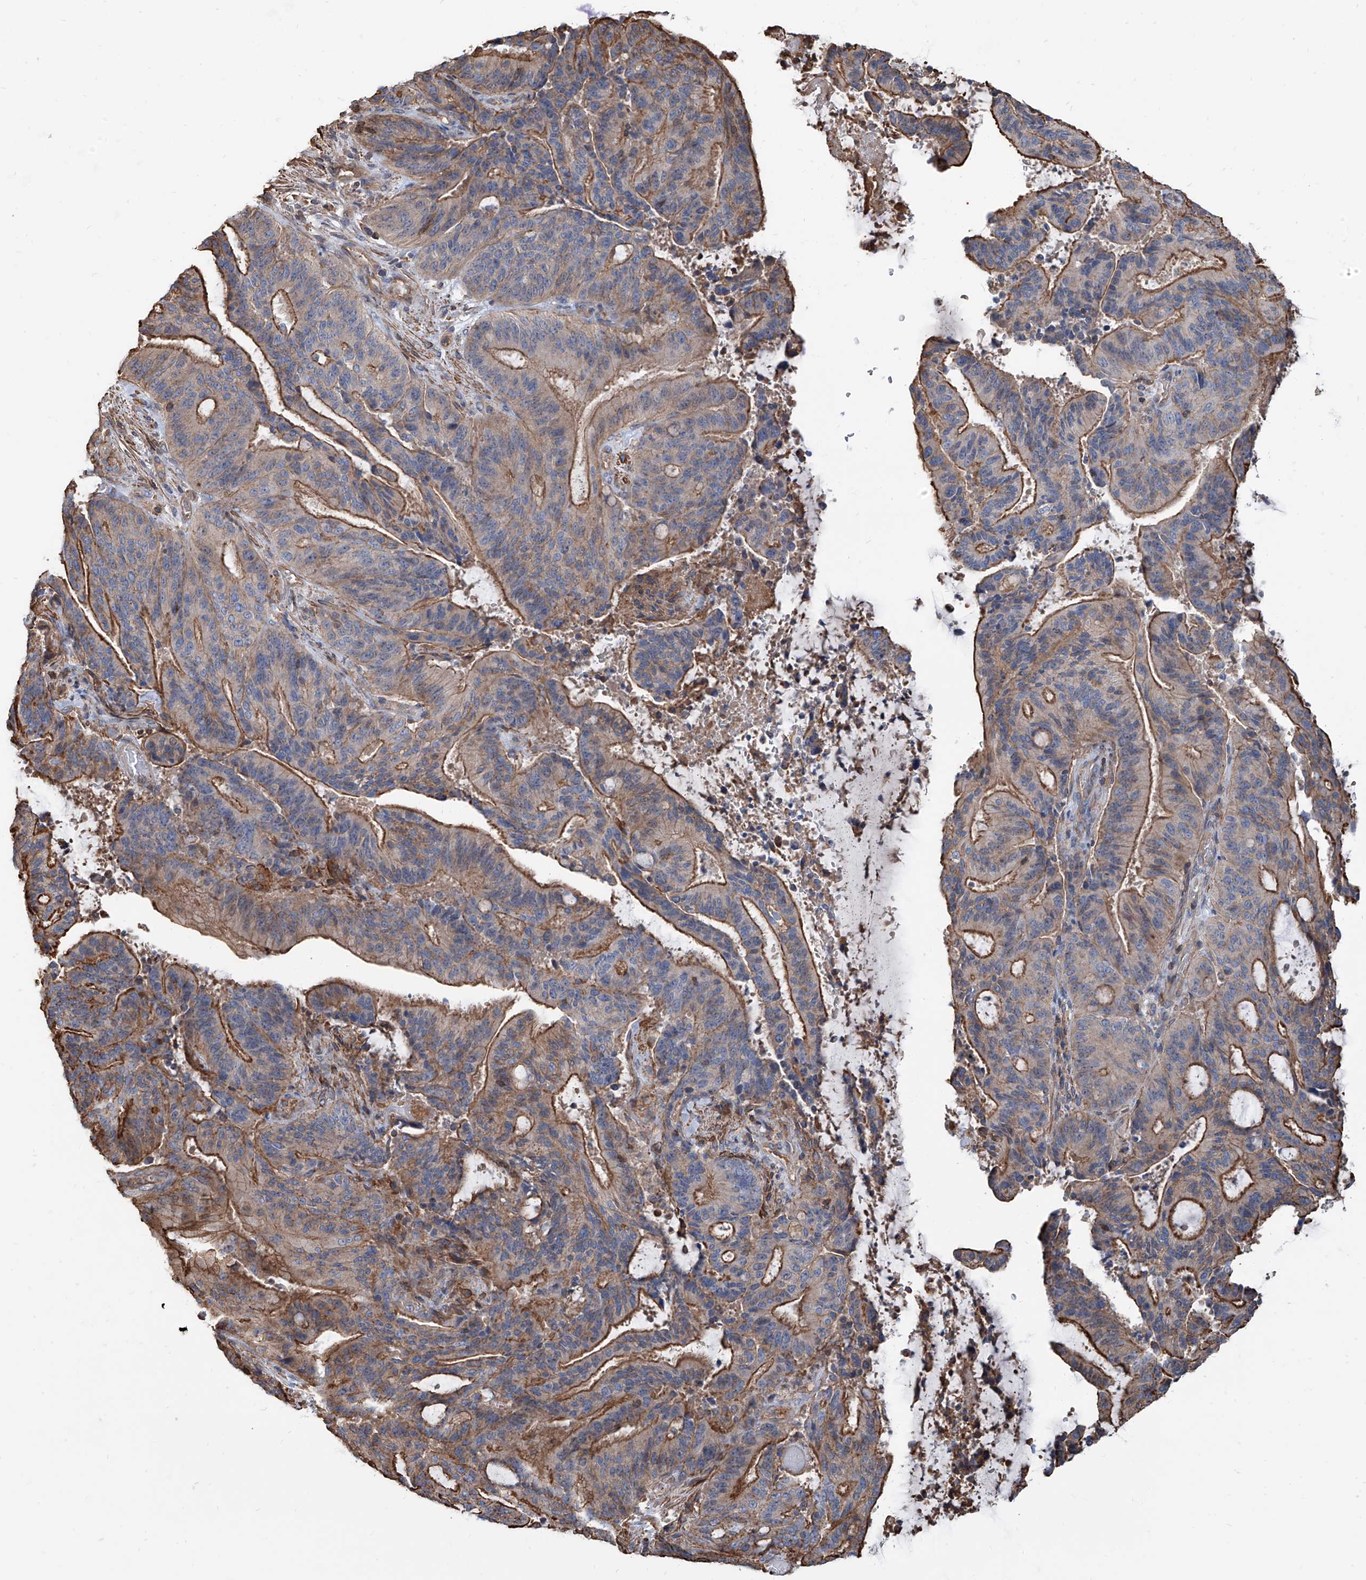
{"staining": {"intensity": "moderate", "quantity": "25%-75%", "location": "cytoplasmic/membranous"}, "tissue": "liver cancer", "cell_type": "Tumor cells", "image_type": "cancer", "snomed": [{"axis": "morphology", "description": "Normal tissue, NOS"}, {"axis": "morphology", "description": "Cholangiocarcinoma"}, {"axis": "topography", "description": "Liver"}, {"axis": "topography", "description": "Peripheral nerve tissue"}], "caption": "A histopathology image of human liver cancer stained for a protein reveals moderate cytoplasmic/membranous brown staining in tumor cells.", "gene": "PIEZO2", "patient": {"sex": "female", "age": 73}}